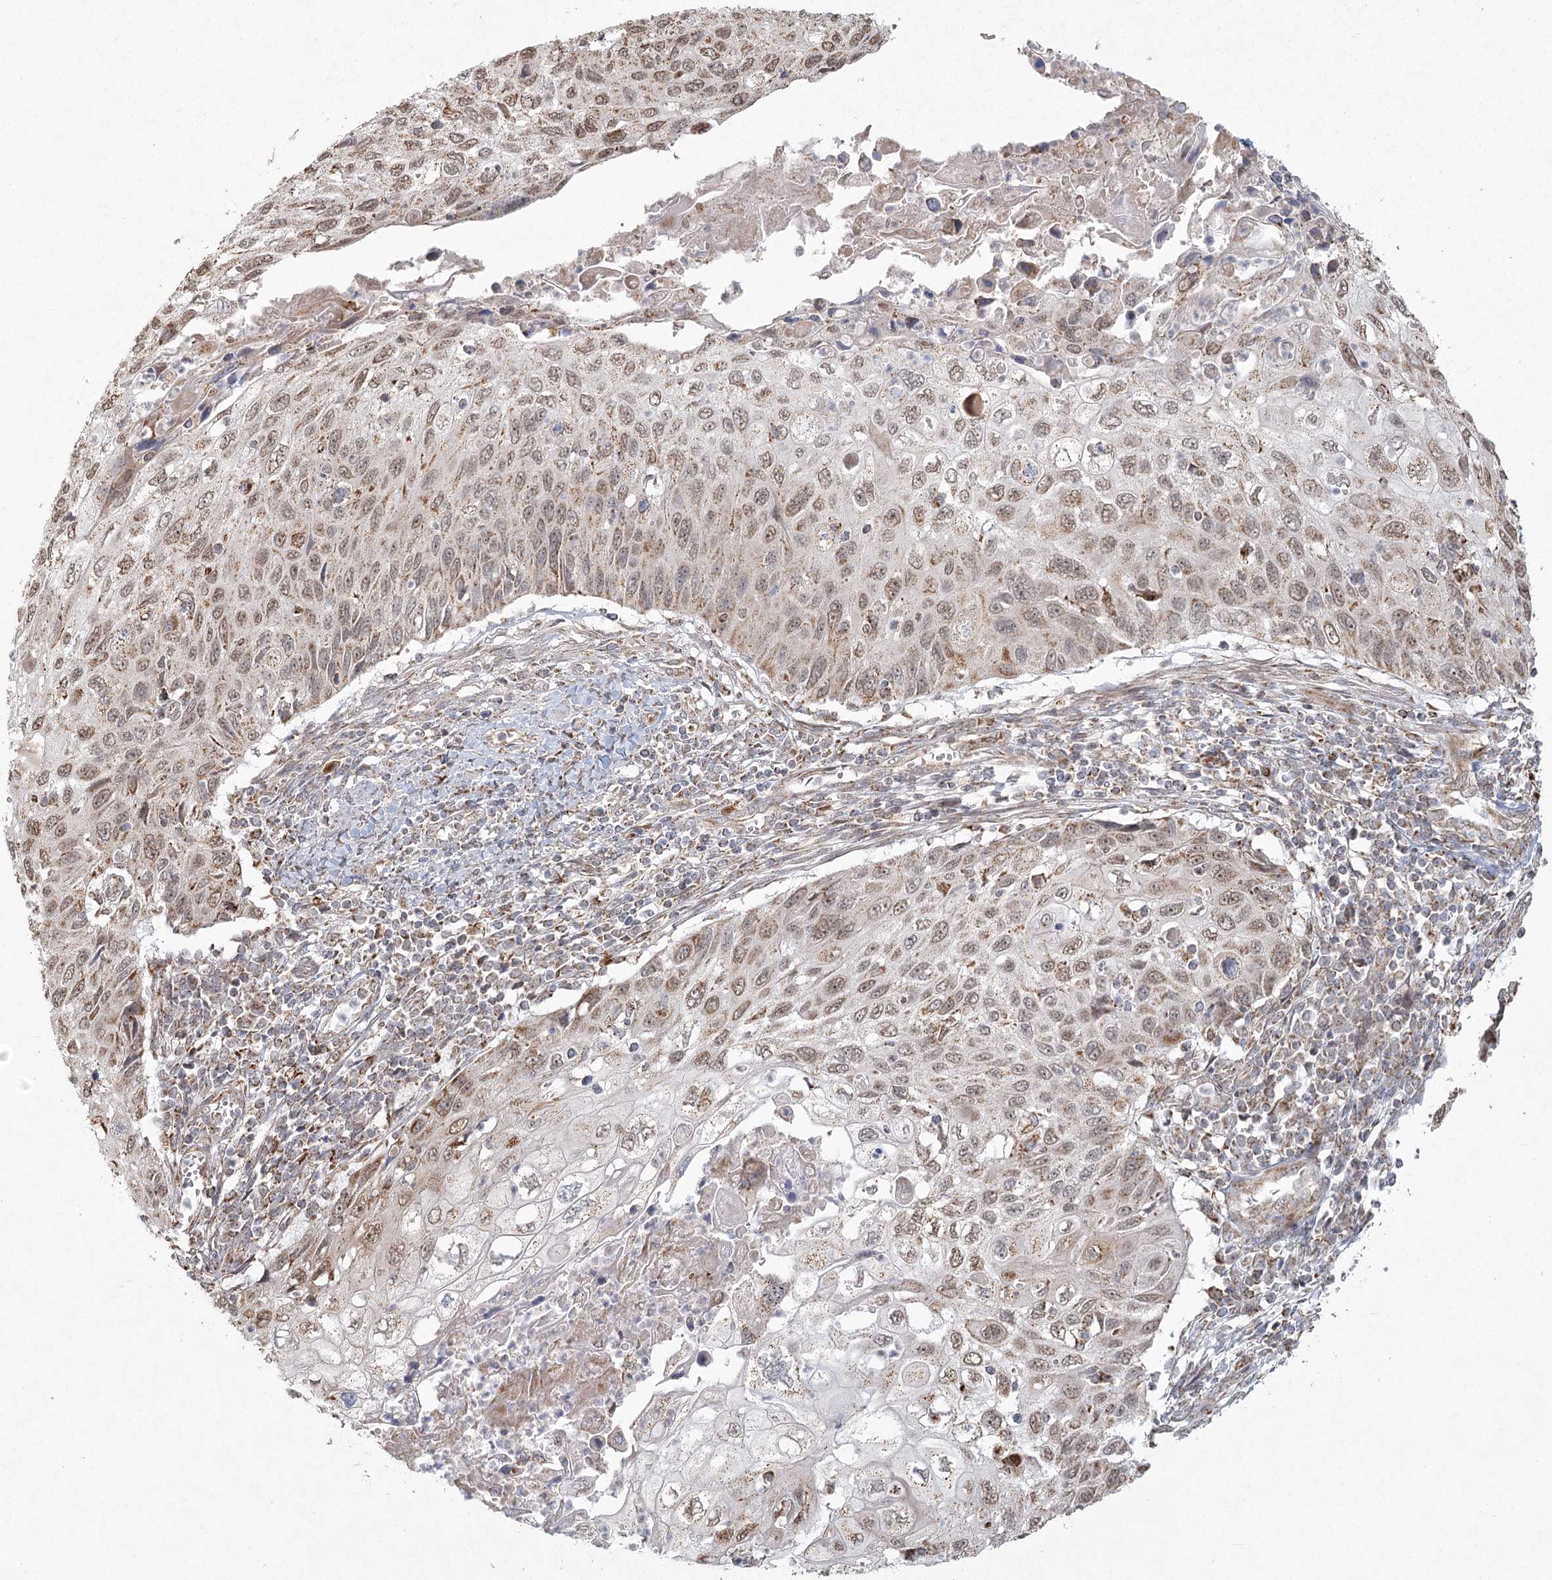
{"staining": {"intensity": "weak", "quantity": ">75%", "location": "cytoplasmic/membranous,nuclear"}, "tissue": "cervical cancer", "cell_type": "Tumor cells", "image_type": "cancer", "snomed": [{"axis": "morphology", "description": "Squamous cell carcinoma, NOS"}, {"axis": "topography", "description": "Cervix"}], "caption": "A high-resolution photomicrograph shows immunohistochemistry staining of cervical squamous cell carcinoma, which reveals weak cytoplasmic/membranous and nuclear staining in approximately >75% of tumor cells. The staining was performed using DAB, with brown indicating positive protein expression. Nuclei are stained blue with hematoxylin.", "gene": "LACTB", "patient": {"sex": "female", "age": 70}}